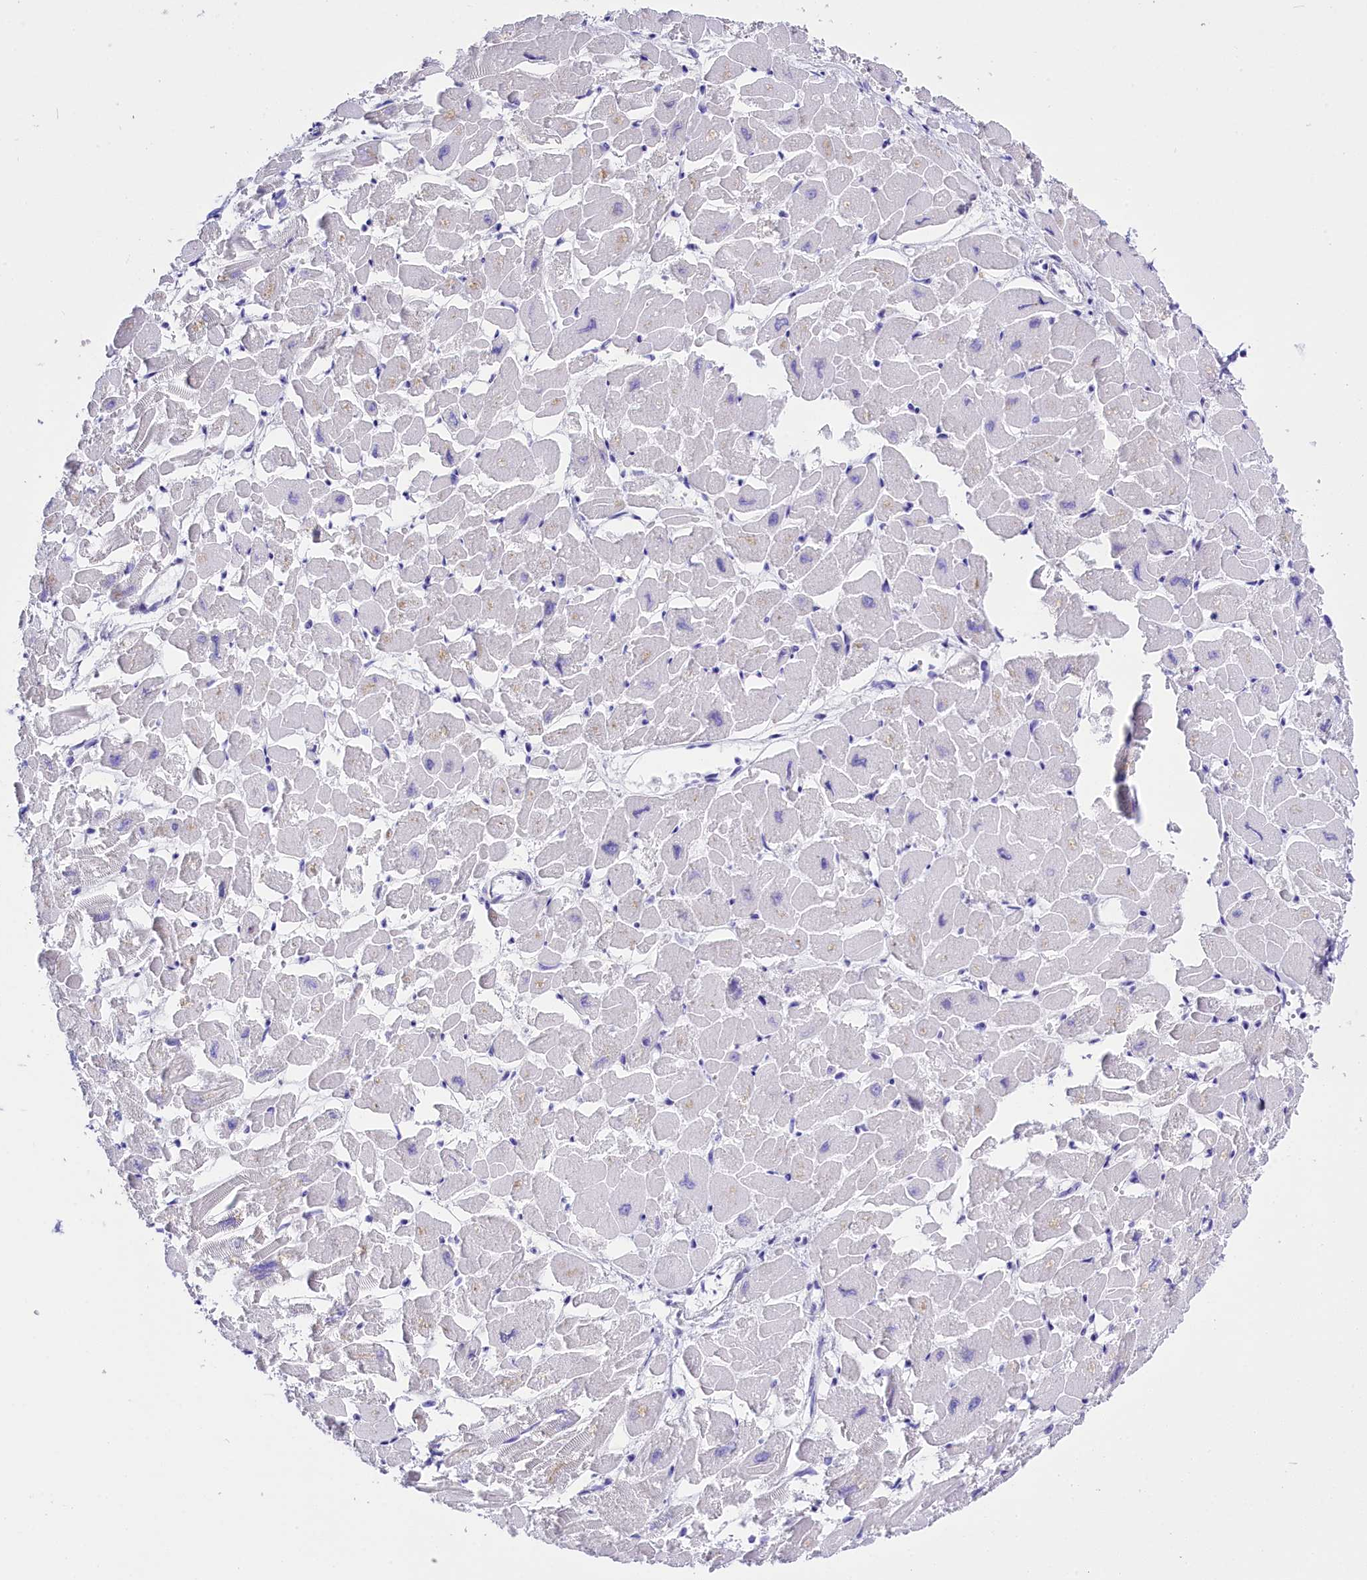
{"staining": {"intensity": "negative", "quantity": "none", "location": "none"}, "tissue": "heart muscle", "cell_type": "Cardiomyocytes", "image_type": "normal", "snomed": [{"axis": "morphology", "description": "Normal tissue, NOS"}, {"axis": "topography", "description": "Heart"}], "caption": "IHC of unremarkable human heart muscle reveals no expression in cardiomyocytes. The staining was performed using DAB (3,3'-diaminobenzidine) to visualize the protein expression in brown, while the nuclei were stained in blue with hematoxylin (Magnification: 20x).", "gene": "CLC", "patient": {"sex": "male", "age": 54}}